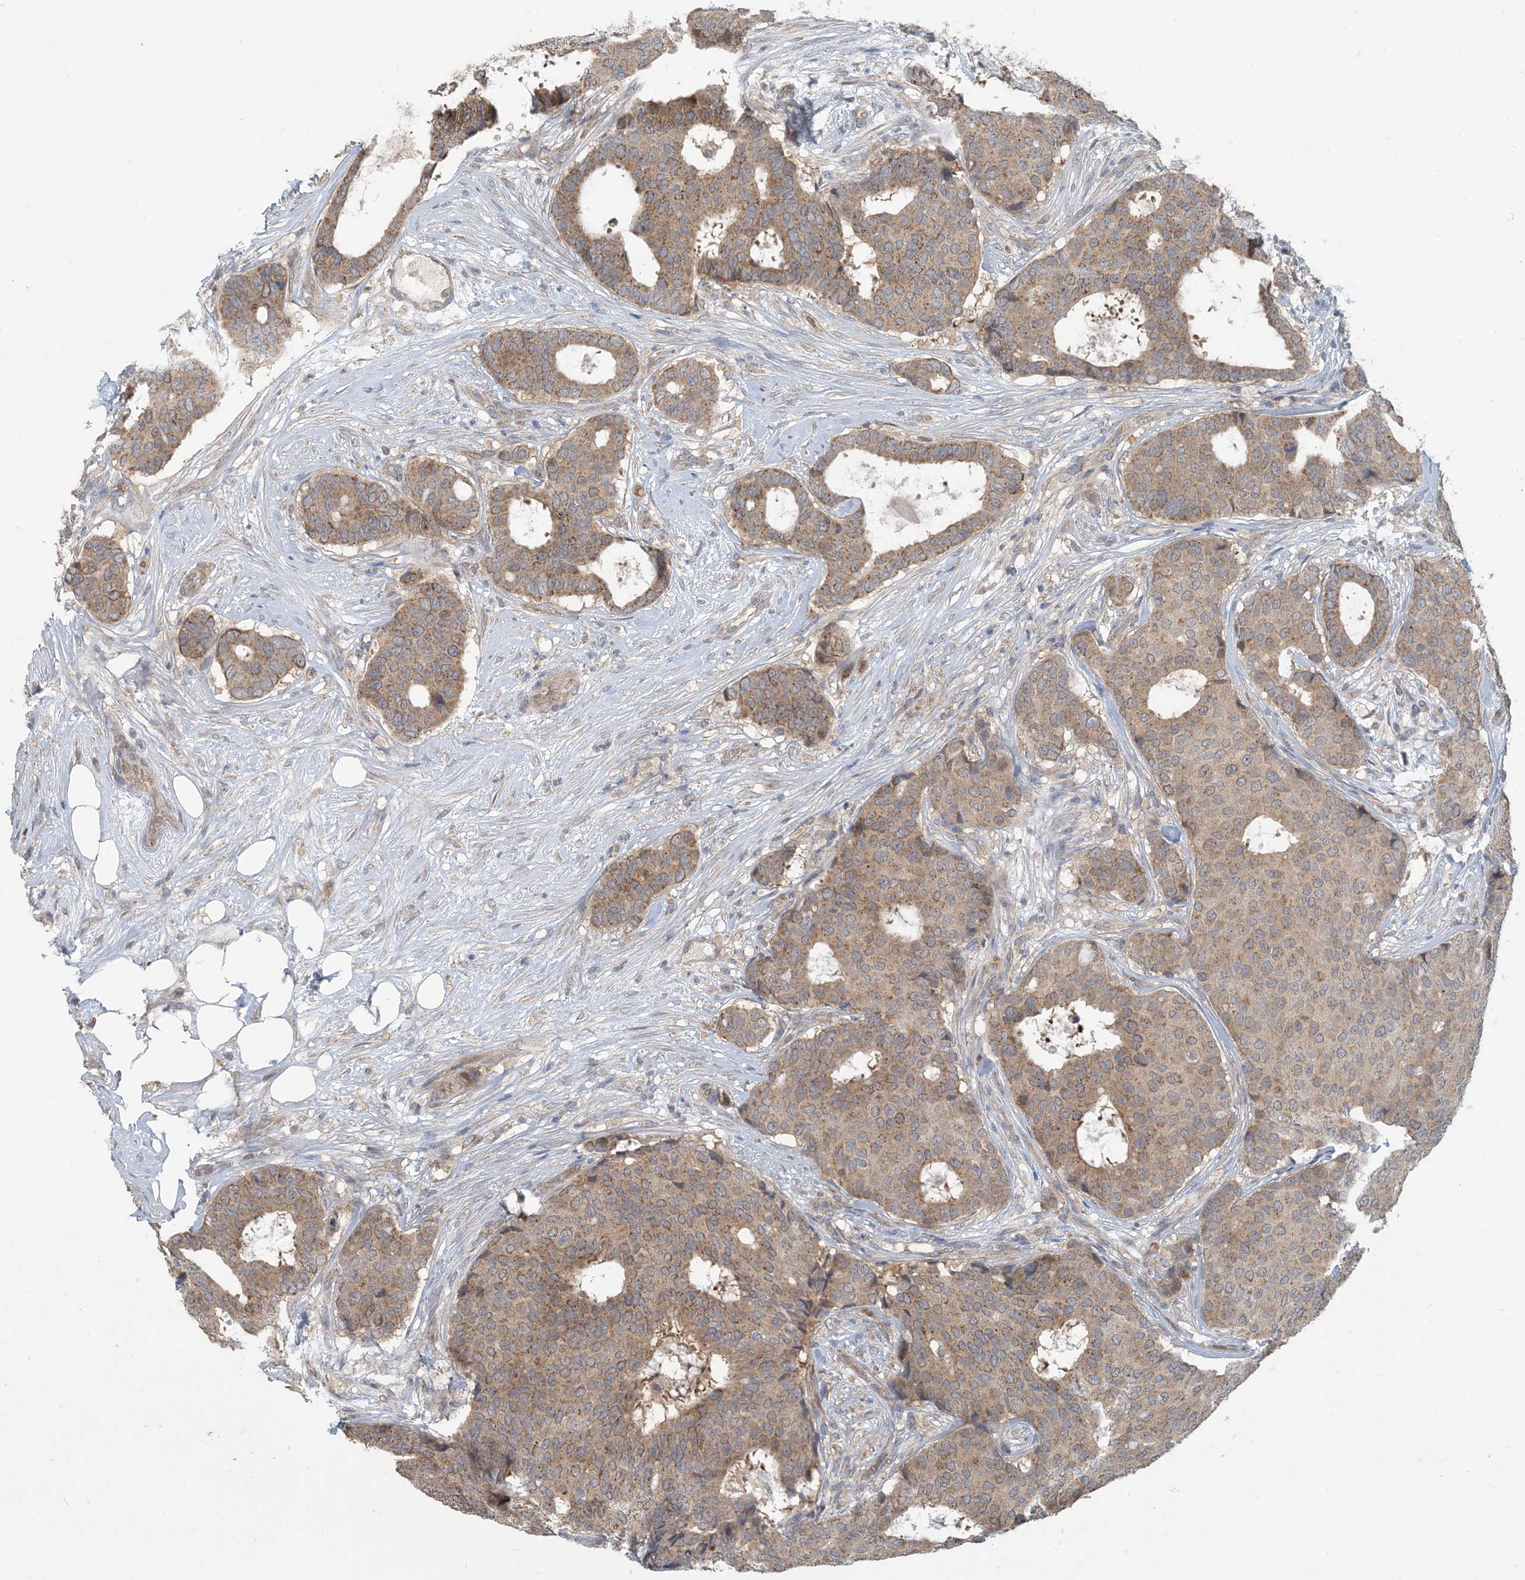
{"staining": {"intensity": "moderate", "quantity": ">75%", "location": "cytoplasmic/membranous"}, "tissue": "breast cancer", "cell_type": "Tumor cells", "image_type": "cancer", "snomed": [{"axis": "morphology", "description": "Duct carcinoma"}, {"axis": "topography", "description": "Breast"}], "caption": "Human breast cancer (infiltrating ductal carcinoma) stained with a protein marker displays moderate staining in tumor cells.", "gene": "PUSL1", "patient": {"sex": "female", "age": 75}}